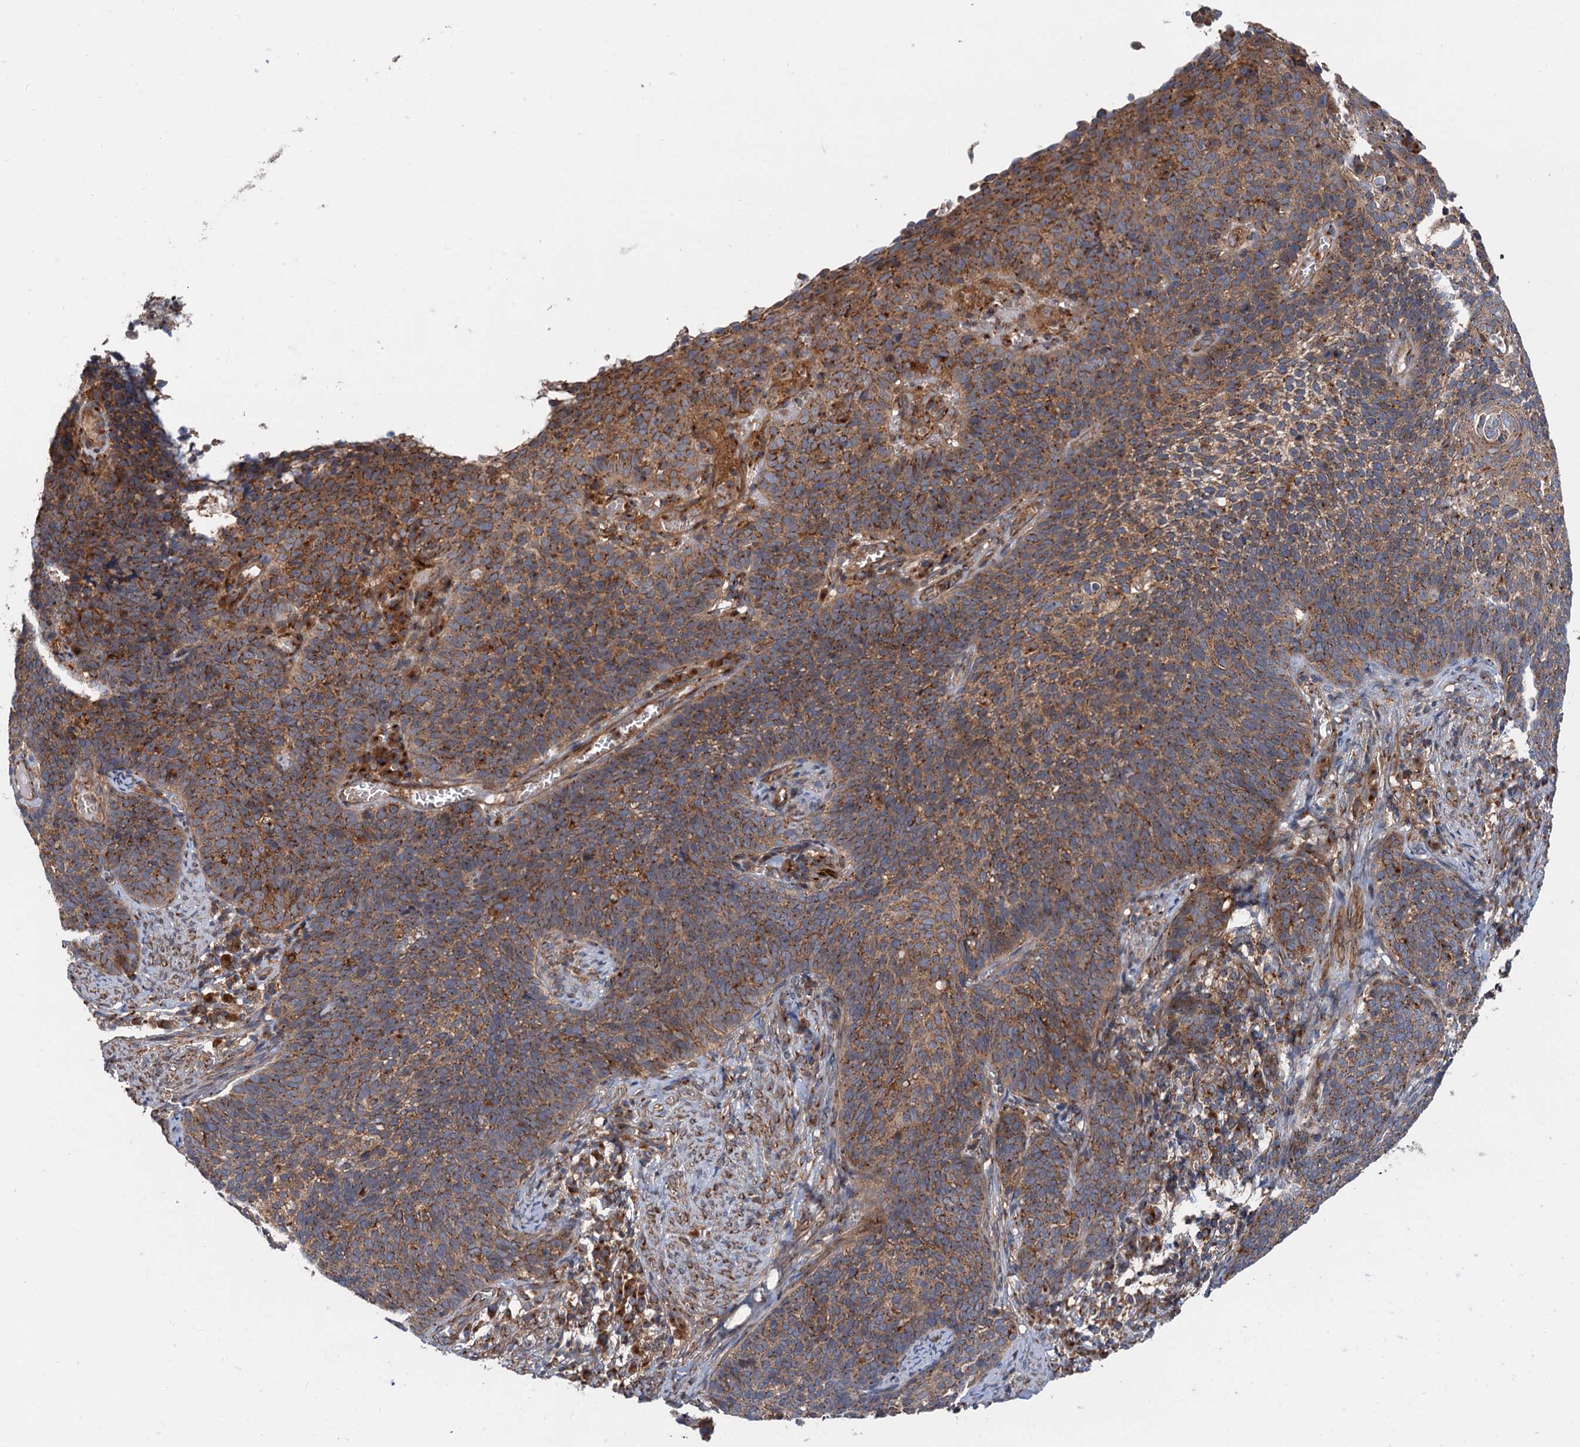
{"staining": {"intensity": "strong", "quantity": ">75%", "location": "cytoplasmic/membranous"}, "tissue": "cervical cancer", "cell_type": "Tumor cells", "image_type": "cancer", "snomed": [{"axis": "morphology", "description": "Normal tissue, NOS"}, {"axis": "morphology", "description": "Squamous cell carcinoma, NOS"}, {"axis": "topography", "description": "Cervix"}], "caption": "IHC image of neoplastic tissue: squamous cell carcinoma (cervical) stained using immunohistochemistry exhibits high levels of strong protein expression localized specifically in the cytoplasmic/membranous of tumor cells, appearing as a cytoplasmic/membranous brown color.", "gene": "ANKRD26", "patient": {"sex": "female", "age": 39}}